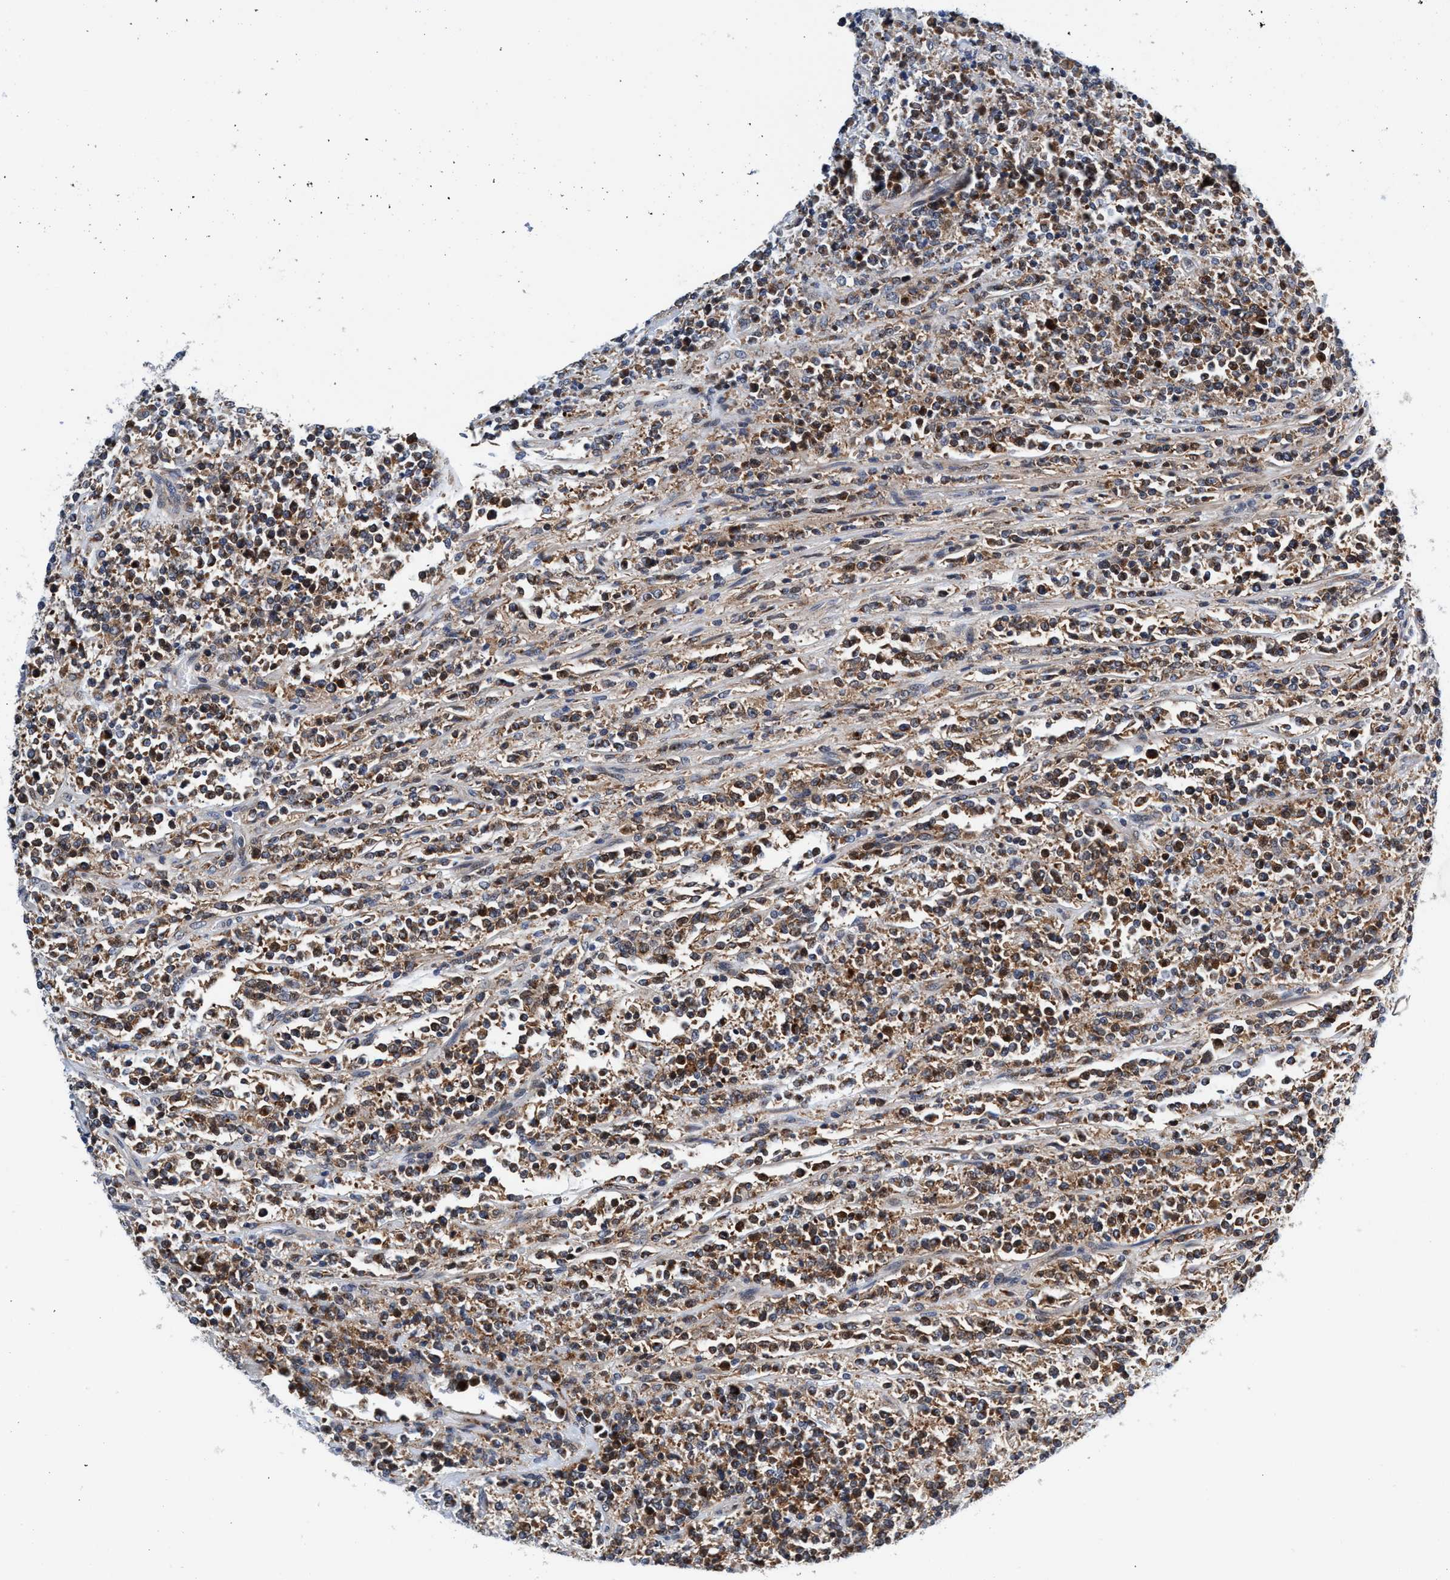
{"staining": {"intensity": "moderate", "quantity": ">75%", "location": "cytoplasmic/membranous"}, "tissue": "lymphoma", "cell_type": "Tumor cells", "image_type": "cancer", "snomed": [{"axis": "morphology", "description": "Malignant lymphoma, non-Hodgkin's type, High grade"}, {"axis": "topography", "description": "Soft tissue"}], "caption": "IHC micrograph of neoplastic tissue: human lymphoma stained using IHC exhibits medium levels of moderate protein expression localized specifically in the cytoplasmic/membranous of tumor cells, appearing as a cytoplasmic/membranous brown color.", "gene": "AGAP2", "patient": {"sex": "male", "age": 18}}